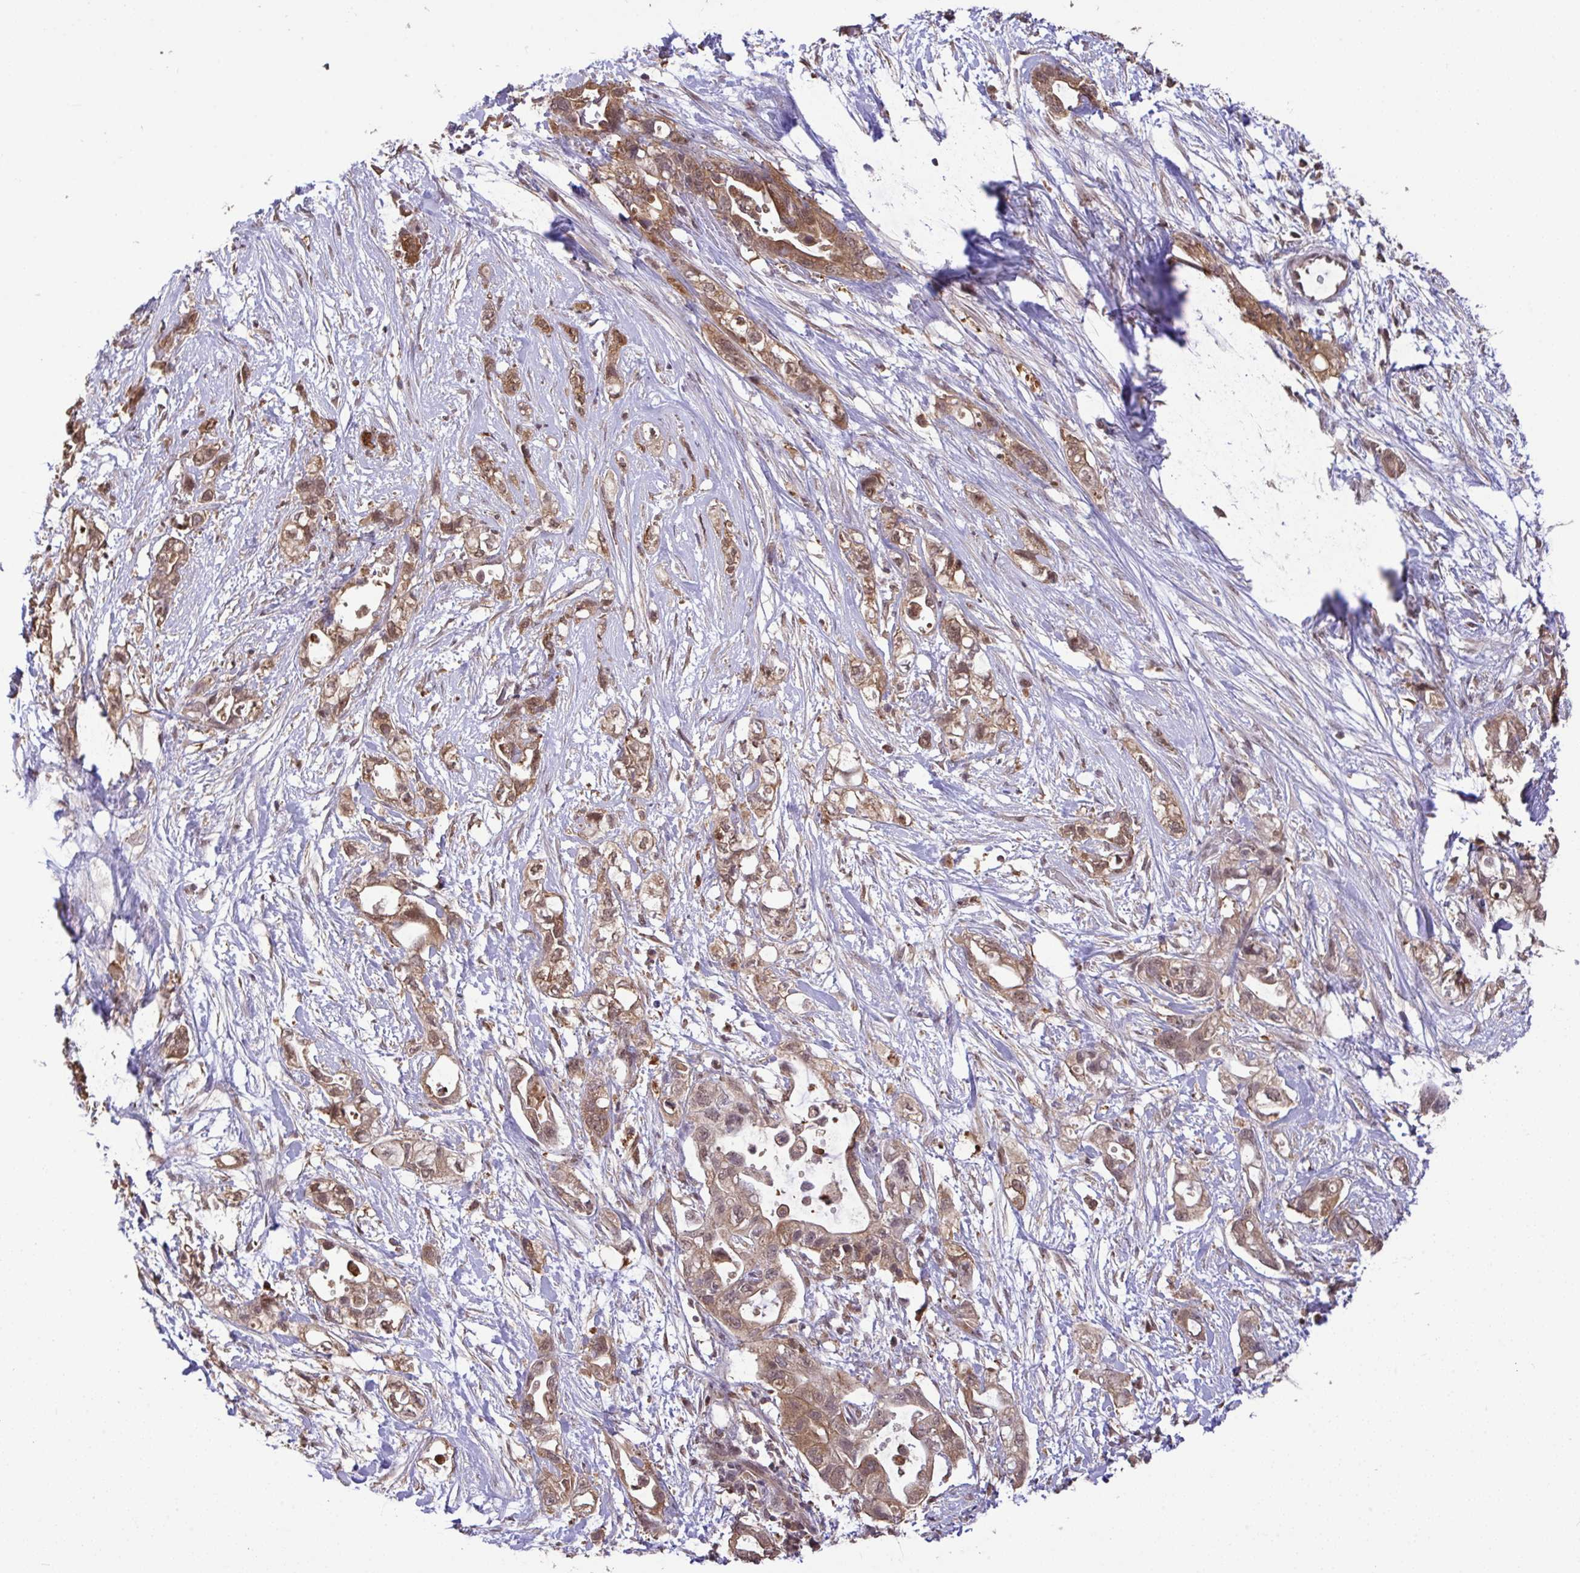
{"staining": {"intensity": "moderate", "quantity": ">75%", "location": "cytoplasmic/membranous,nuclear"}, "tissue": "pancreatic cancer", "cell_type": "Tumor cells", "image_type": "cancer", "snomed": [{"axis": "morphology", "description": "Adenocarcinoma, NOS"}, {"axis": "topography", "description": "Pancreas"}], "caption": "Moderate cytoplasmic/membranous and nuclear protein expression is identified in about >75% of tumor cells in pancreatic cancer (adenocarcinoma).", "gene": "C12orf57", "patient": {"sex": "female", "age": 72}}